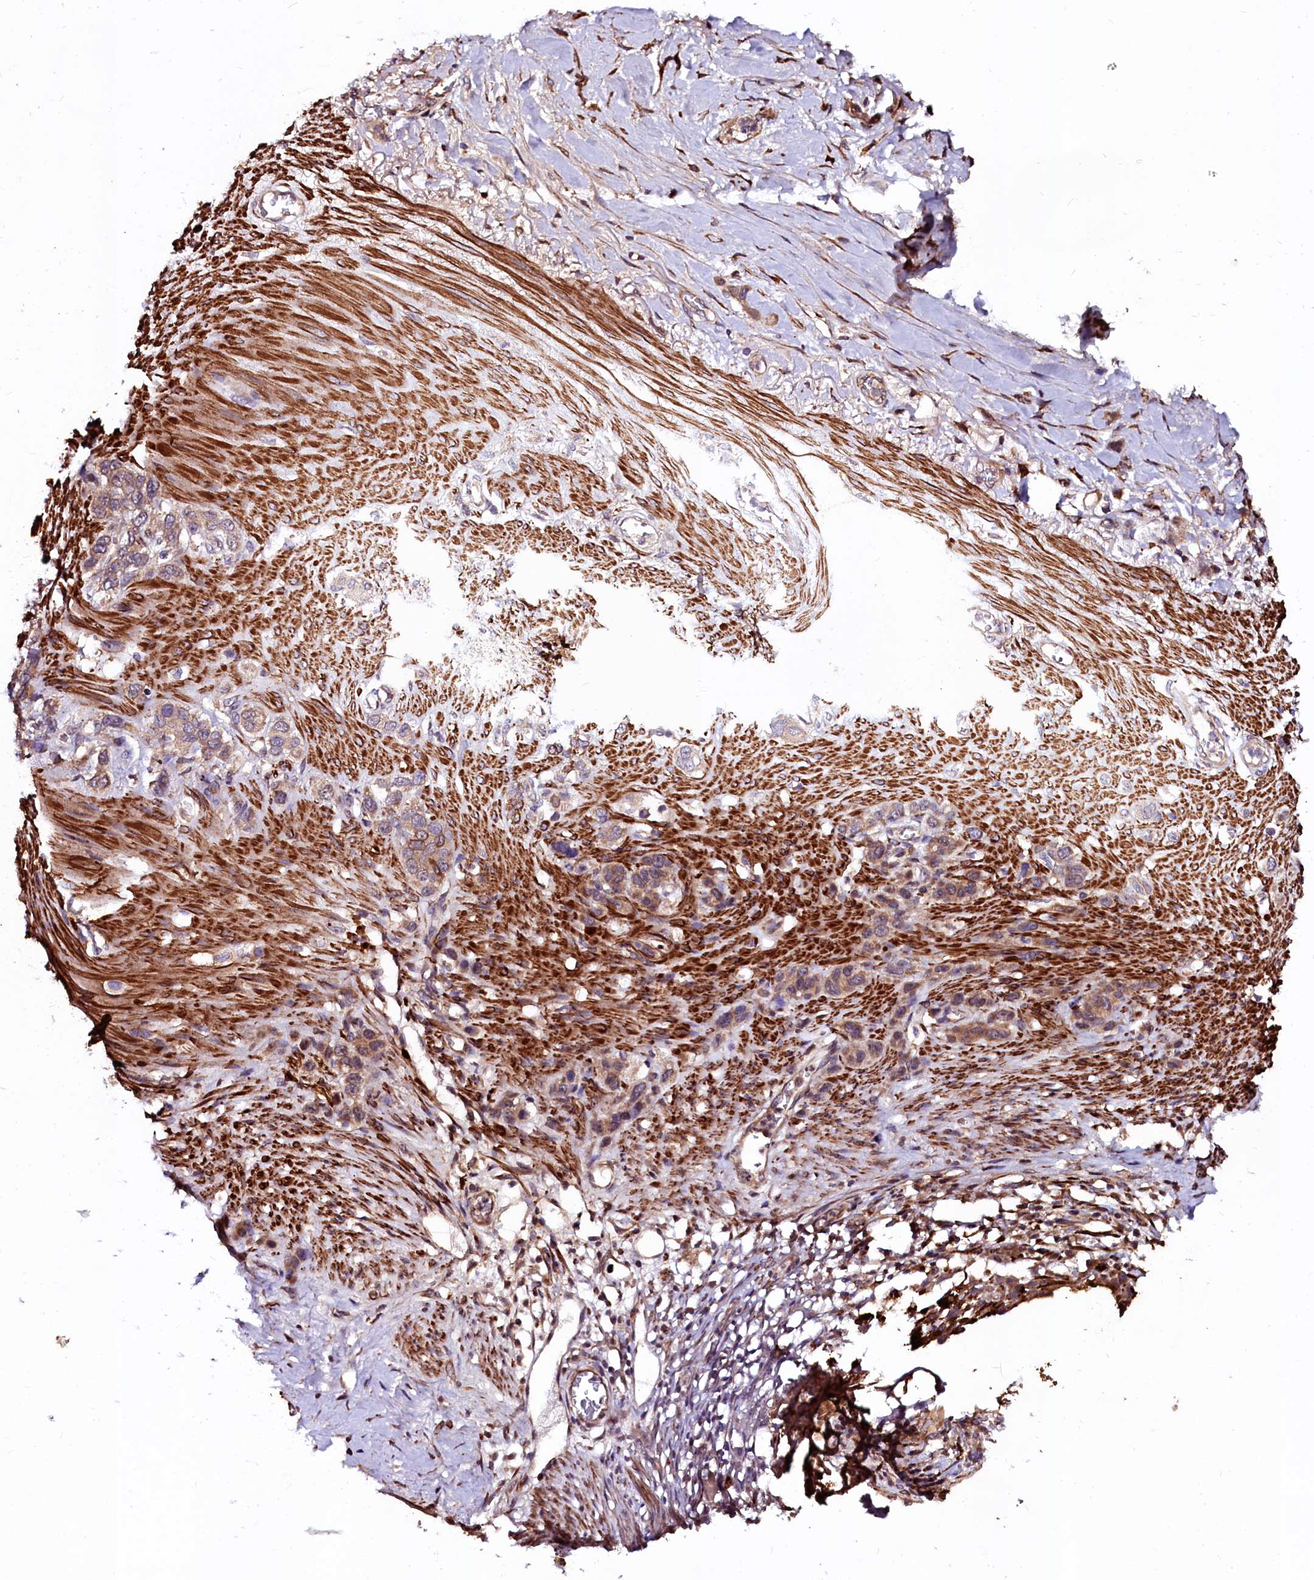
{"staining": {"intensity": "moderate", "quantity": "25%-75%", "location": "cytoplasmic/membranous"}, "tissue": "stomach cancer", "cell_type": "Tumor cells", "image_type": "cancer", "snomed": [{"axis": "morphology", "description": "Adenocarcinoma, NOS"}, {"axis": "morphology", "description": "Adenocarcinoma, High grade"}, {"axis": "topography", "description": "Stomach, upper"}, {"axis": "topography", "description": "Stomach, lower"}], "caption": "Tumor cells display medium levels of moderate cytoplasmic/membranous expression in about 25%-75% of cells in stomach cancer.", "gene": "N4BP1", "patient": {"sex": "female", "age": 65}}